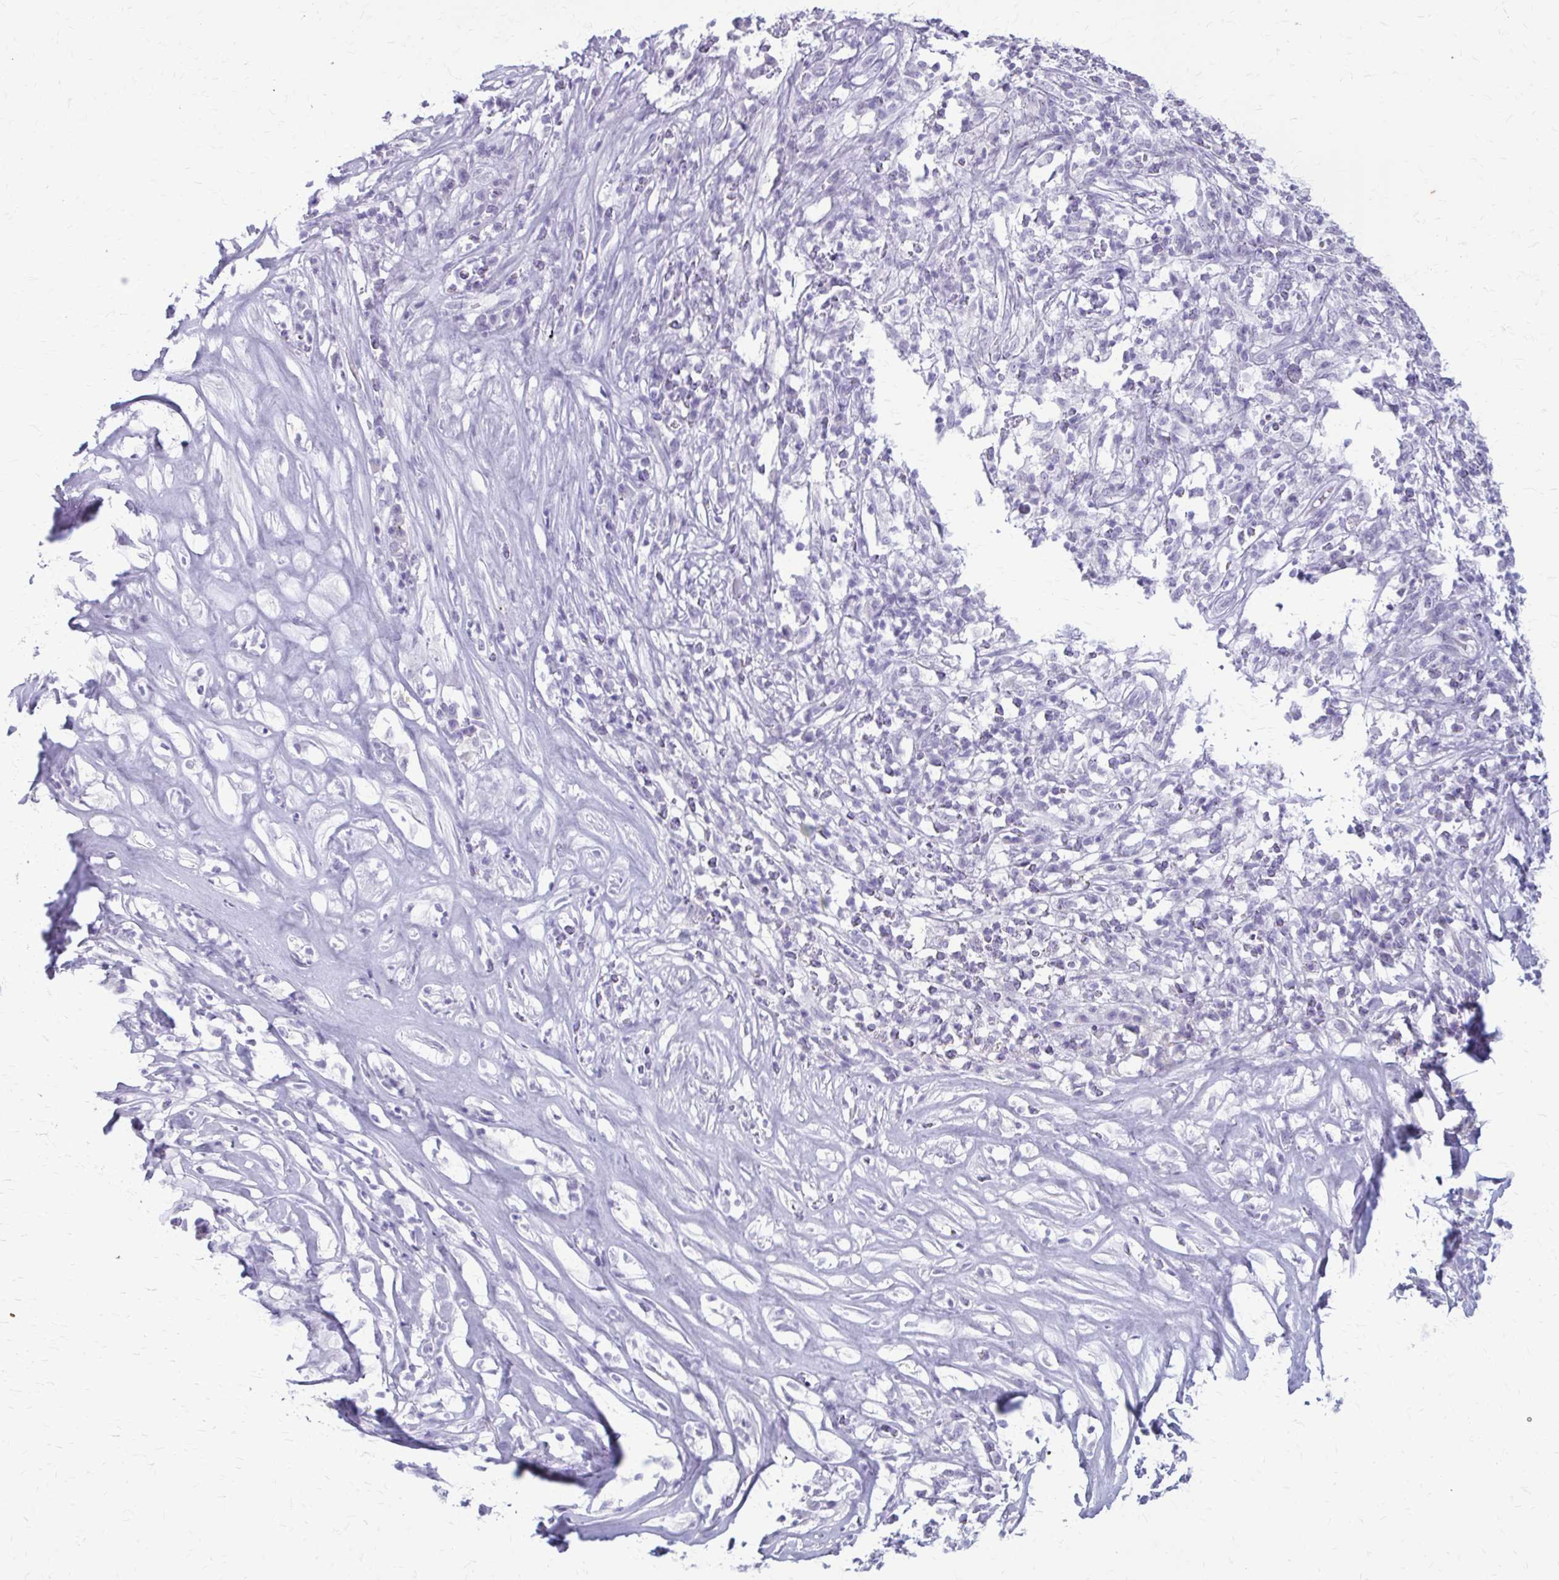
{"staining": {"intensity": "negative", "quantity": "none", "location": "none"}, "tissue": "melanoma", "cell_type": "Tumor cells", "image_type": "cancer", "snomed": [{"axis": "morphology", "description": "Malignant melanoma, NOS"}, {"axis": "topography", "description": "Skin"}], "caption": "Tumor cells are negative for brown protein staining in melanoma.", "gene": "KRT5", "patient": {"sex": "male", "age": 66}}